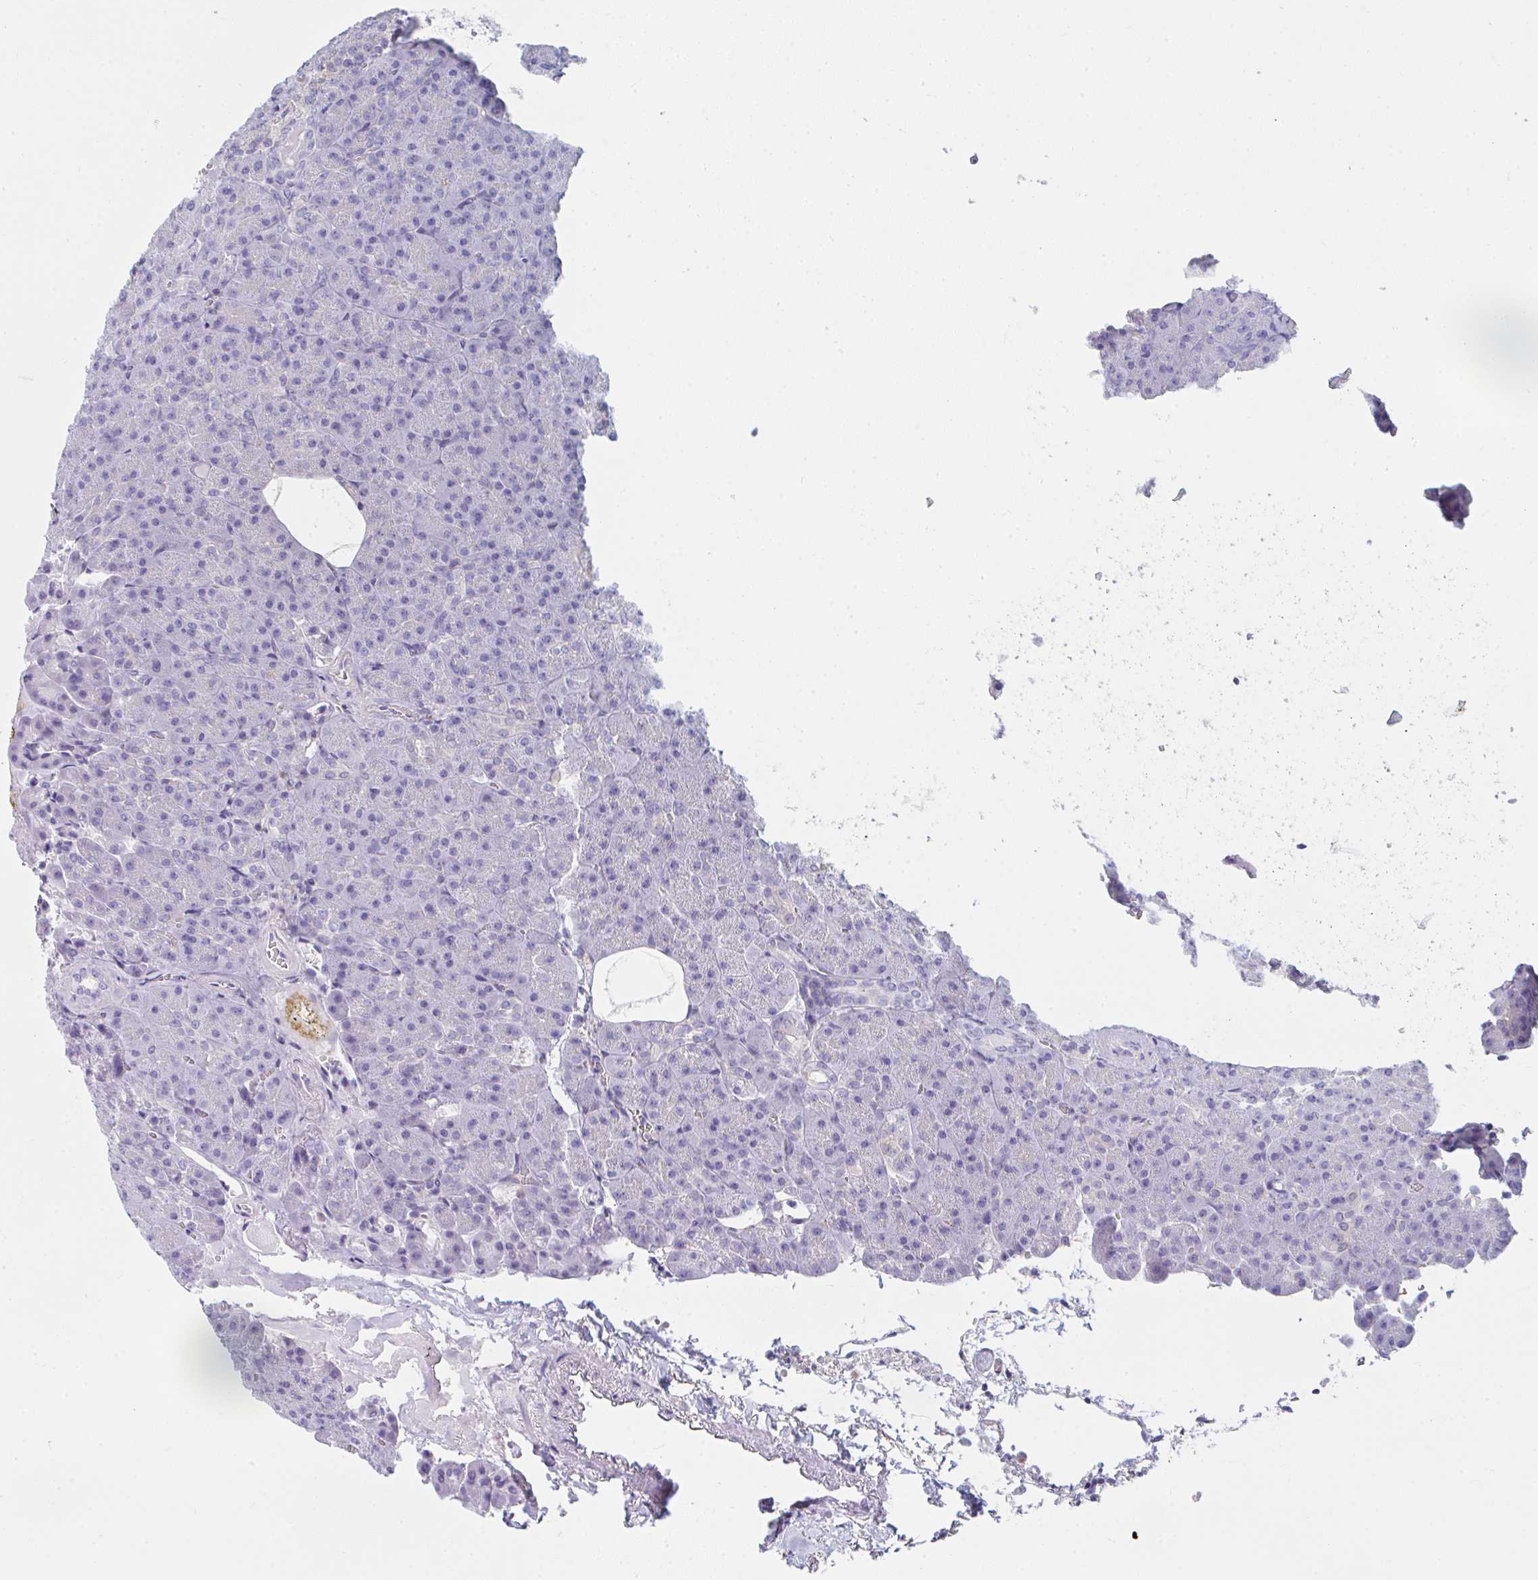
{"staining": {"intensity": "negative", "quantity": "none", "location": "none"}, "tissue": "pancreas", "cell_type": "Exocrine glandular cells", "image_type": "normal", "snomed": [{"axis": "morphology", "description": "Normal tissue, NOS"}, {"axis": "topography", "description": "Pancreas"}], "caption": "A high-resolution histopathology image shows immunohistochemistry staining of normal pancreas, which displays no significant staining in exocrine glandular cells. Nuclei are stained in blue.", "gene": "MGAM2", "patient": {"sex": "female", "age": 74}}